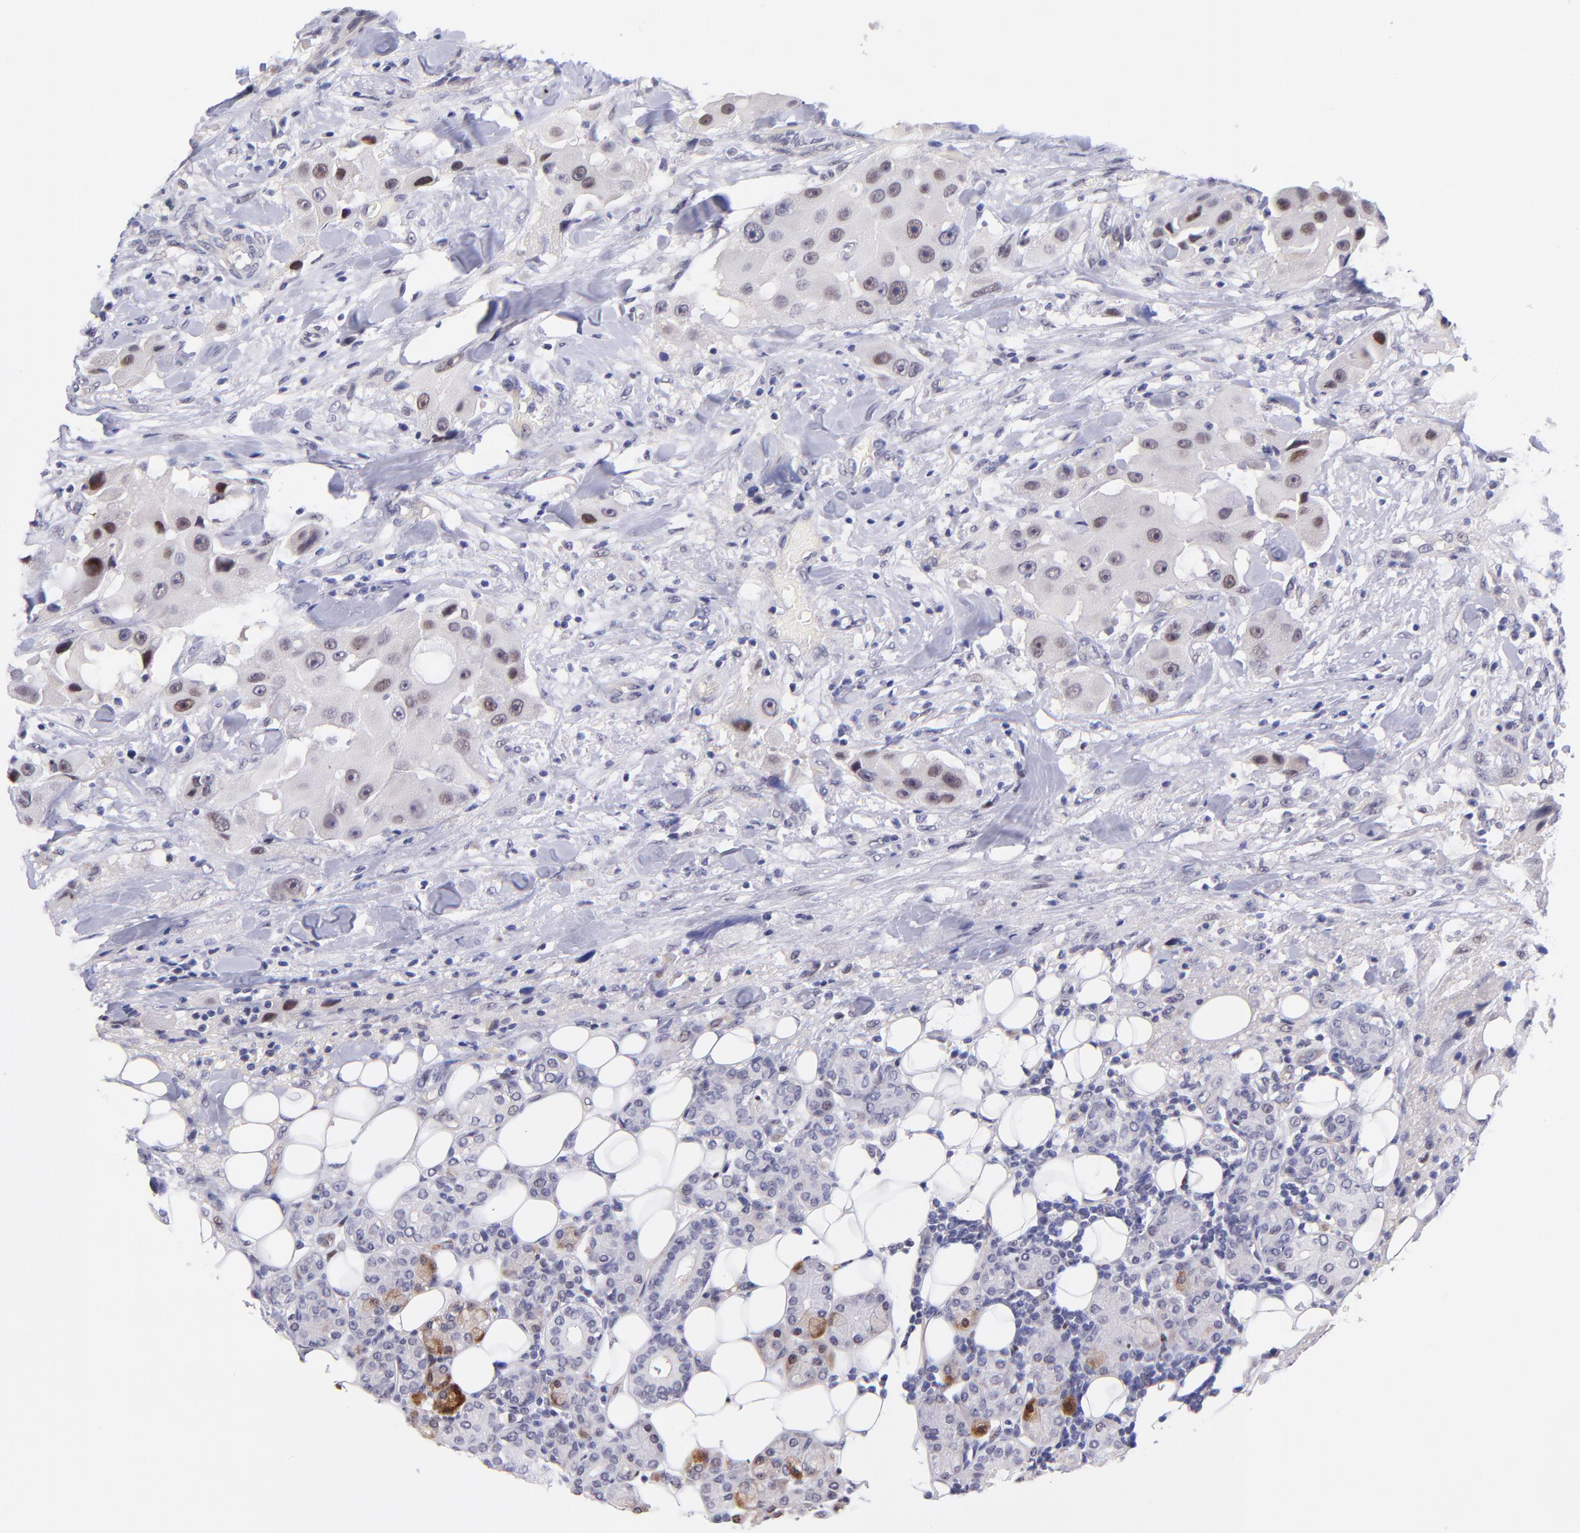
{"staining": {"intensity": "moderate", "quantity": "25%-75%", "location": "nuclear"}, "tissue": "head and neck cancer", "cell_type": "Tumor cells", "image_type": "cancer", "snomed": [{"axis": "morphology", "description": "Normal tissue, NOS"}, {"axis": "morphology", "description": "Adenocarcinoma, NOS"}, {"axis": "topography", "description": "Salivary gland"}, {"axis": "topography", "description": "Head-Neck"}], "caption": "IHC staining of head and neck adenocarcinoma, which exhibits medium levels of moderate nuclear expression in about 25%-75% of tumor cells indicating moderate nuclear protein positivity. The staining was performed using DAB (3,3'-diaminobenzidine) (brown) for protein detection and nuclei were counterstained in hematoxylin (blue).", "gene": "SOX6", "patient": {"sex": "male", "age": 80}}